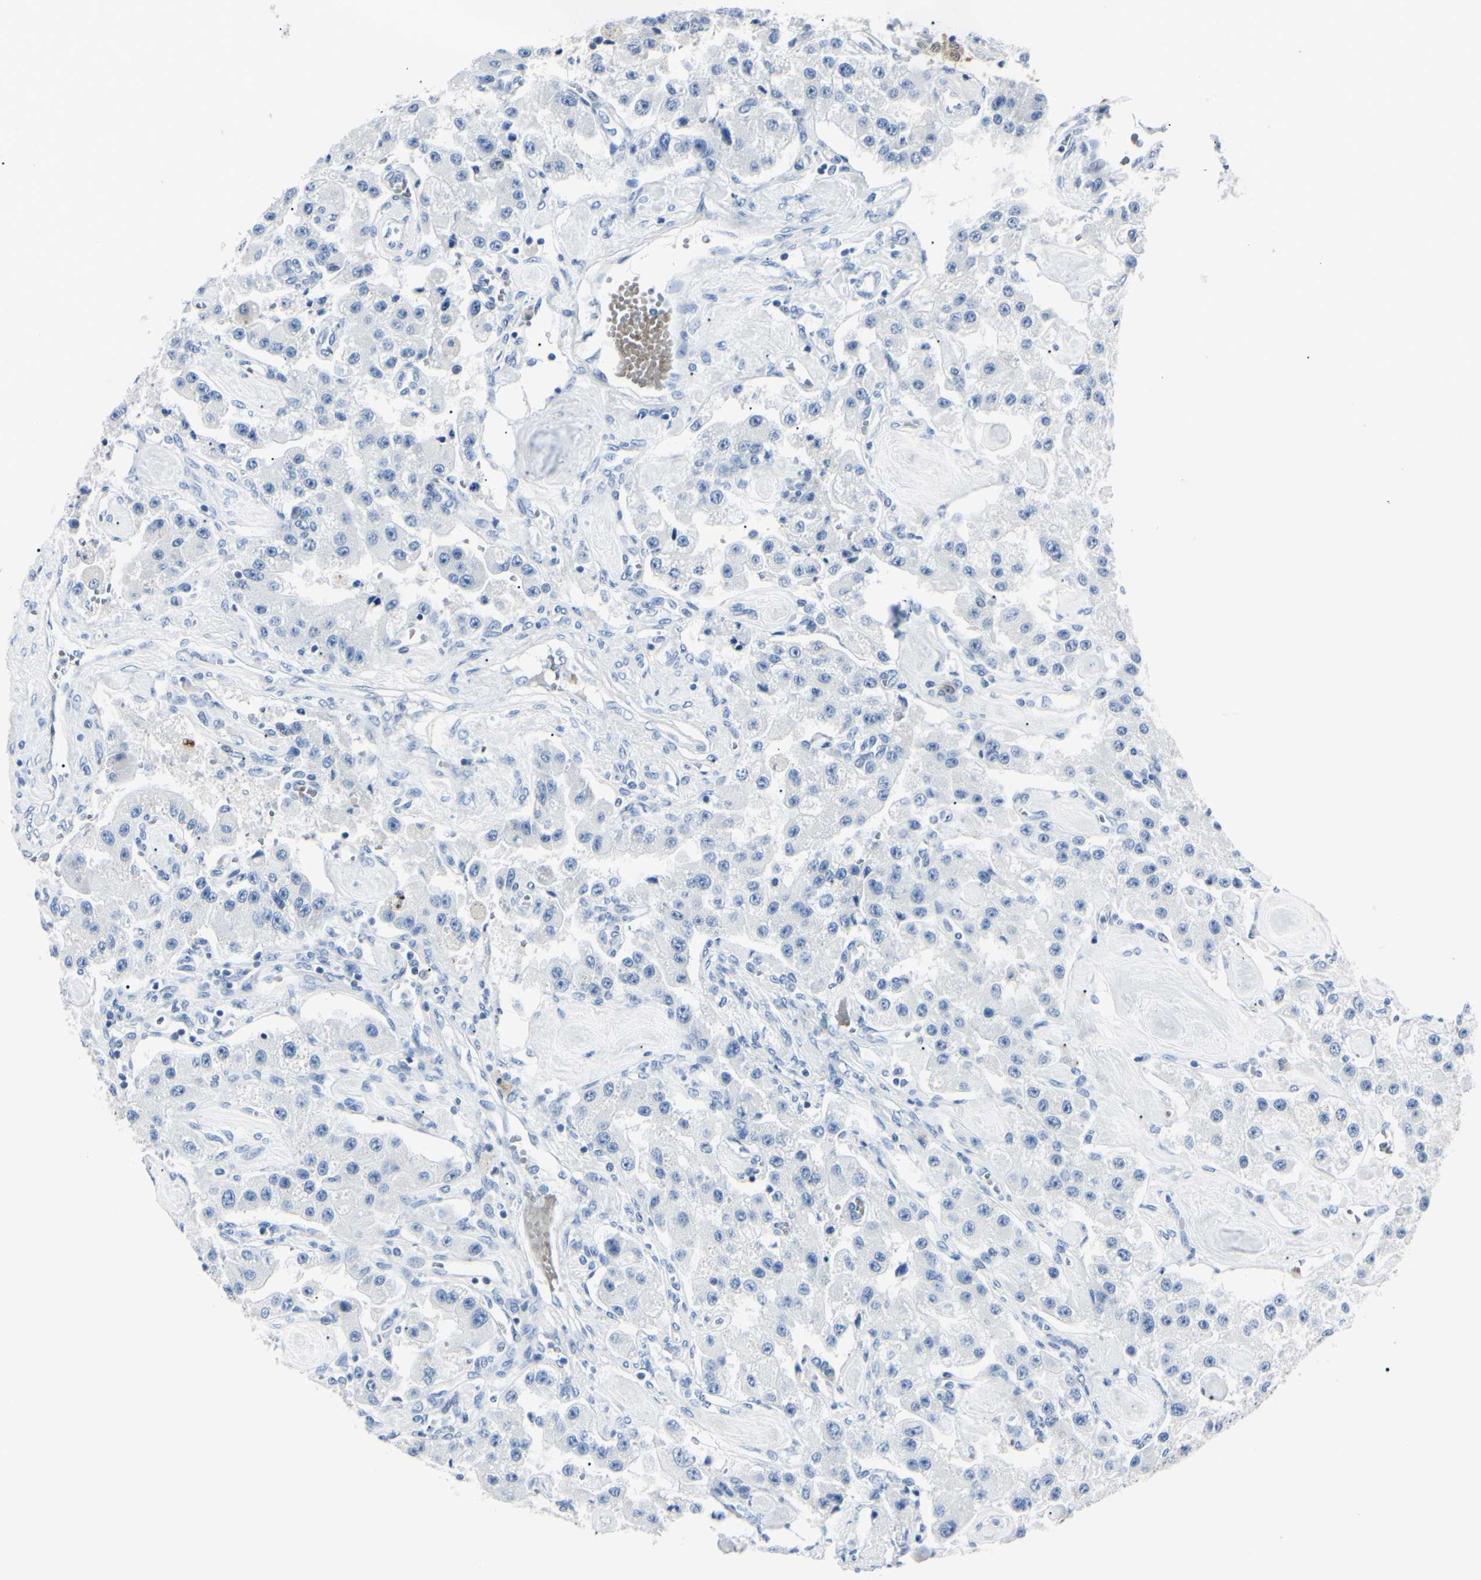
{"staining": {"intensity": "negative", "quantity": "none", "location": "none"}, "tissue": "carcinoid", "cell_type": "Tumor cells", "image_type": "cancer", "snomed": [{"axis": "morphology", "description": "Carcinoid, malignant, NOS"}, {"axis": "topography", "description": "Pancreas"}], "caption": "Immunohistochemical staining of malignant carcinoid displays no significant positivity in tumor cells. (Brightfield microscopy of DAB immunohistochemistry at high magnification).", "gene": "CA2", "patient": {"sex": "male", "age": 41}}